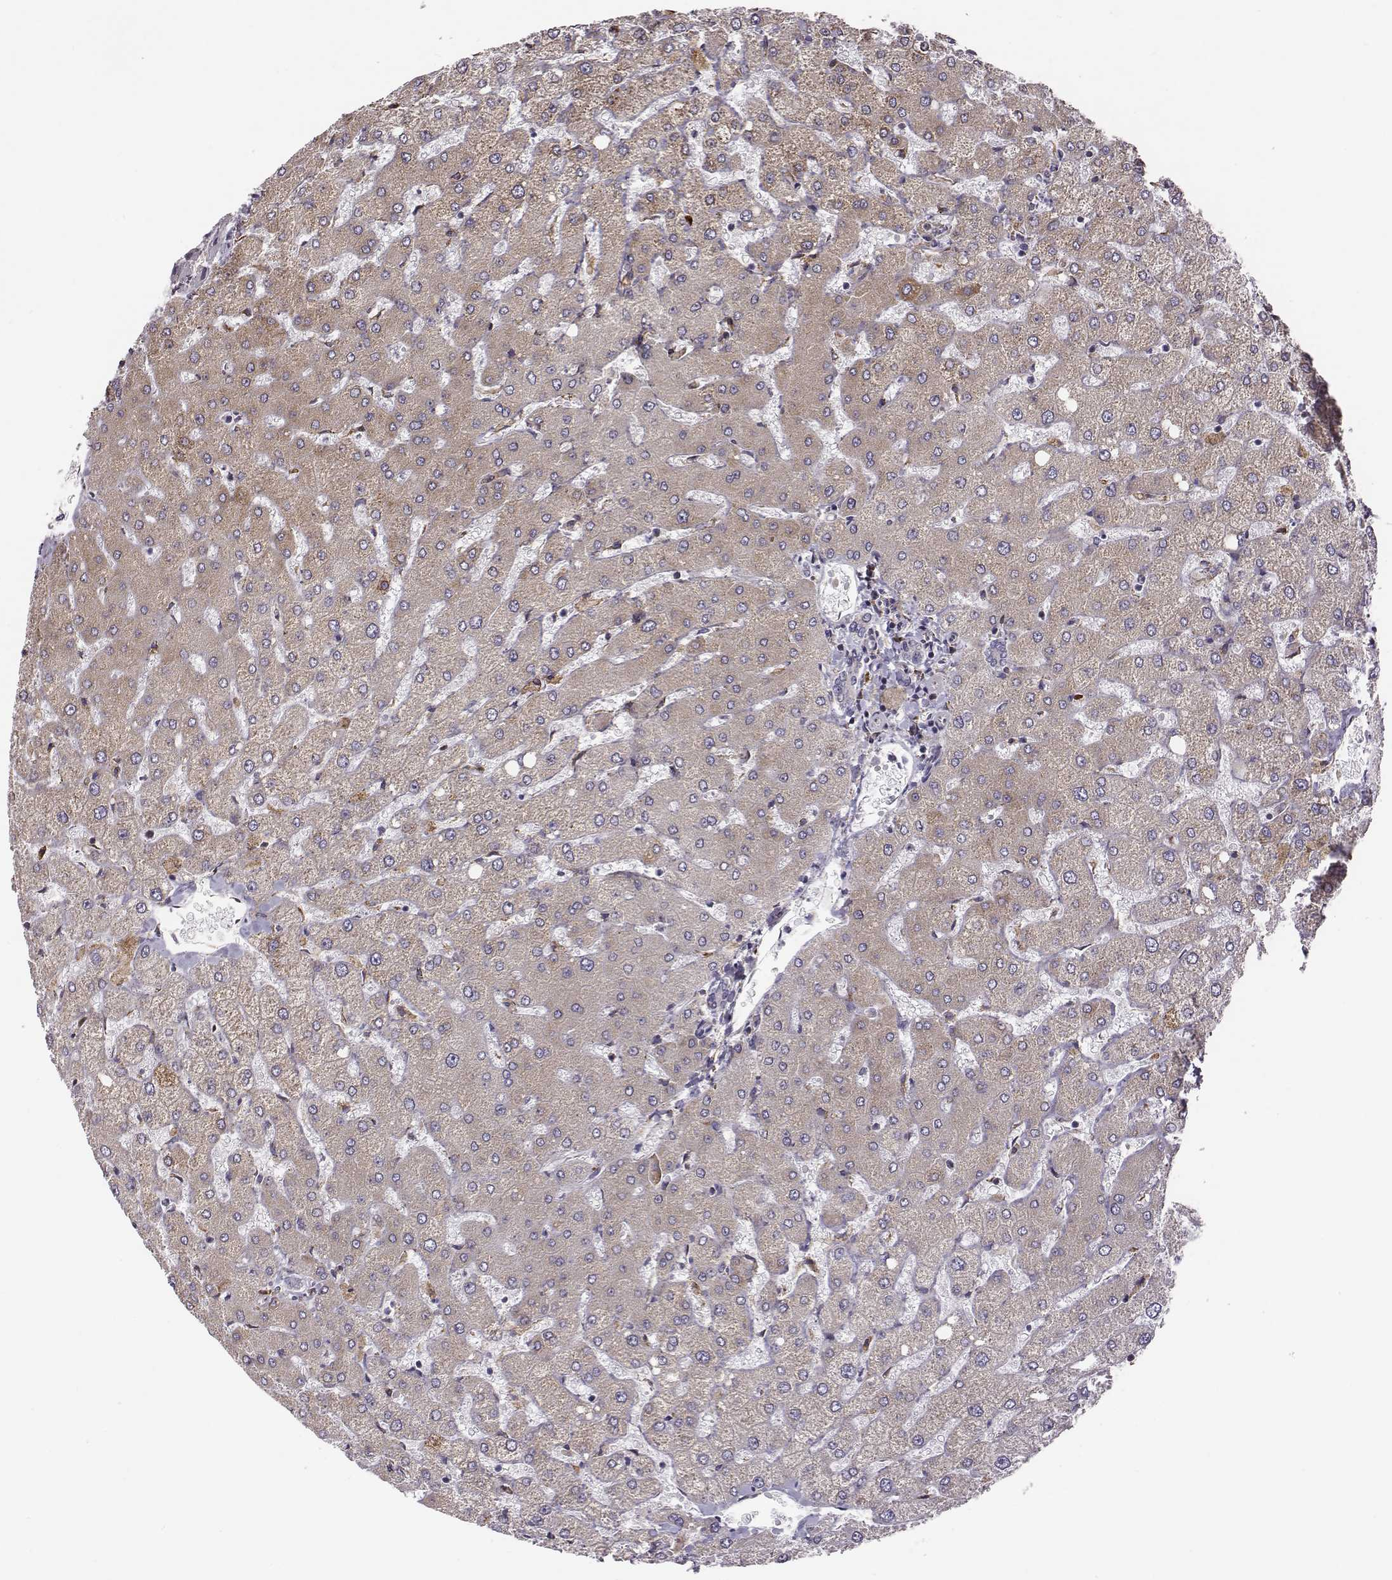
{"staining": {"intensity": "negative", "quantity": "none", "location": "none"}, "tissue": "liver", "cell_type": "Cholangiocytes", "image_type": "normal", "snomed": [{"axis": "morphology", "description": "Normal tissue, NOS"}, {"axis": "topography", "description": "Liver"}], "caption": "This is an IHC photomicrograph of unremarkable human liver. There is no expression in cholangiocytes.", "gene": "SELENOI", "patient": {"sex": "female", "age": 54}}